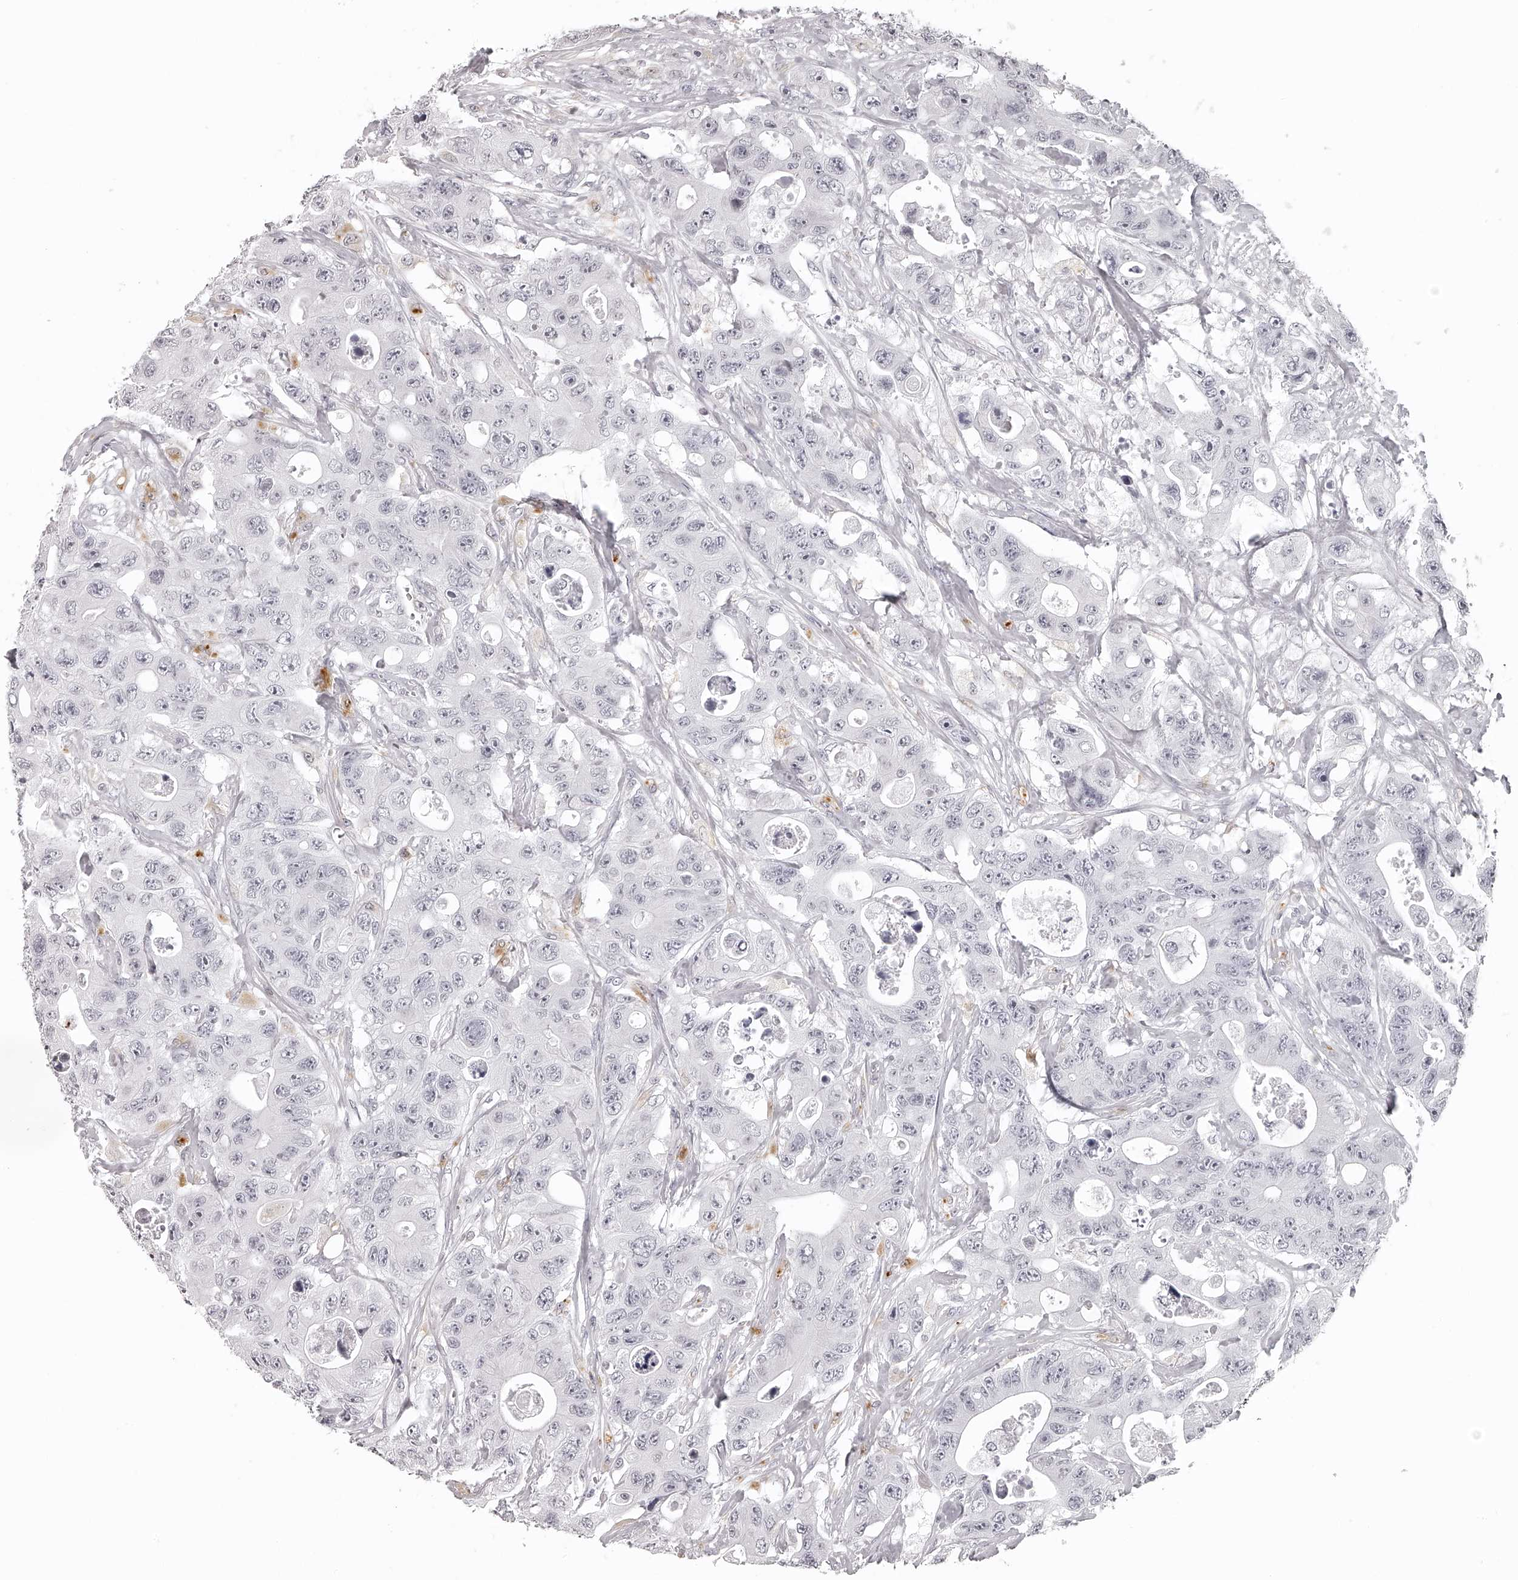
{"staining": {"intensity": "negative", "quantity": "none", "location": "none"}, "tissue": "colorectal cancer", "cell_type": "Tumor cells", "image_type": "cancer", "snomed": [{"axis": "morphology", "description": "Adenocarcinoma, NOS"}, {"axis": "topography", "description": "Colon"}], "caption": "Tumor cells show no significant expression in colorectal cancer. The staining is performed using DAB brown chromogen with nuclei counter-stained in using hematoxylin.", "gene": "RNF220", "patient": {"sex": "female", "age": 46}}